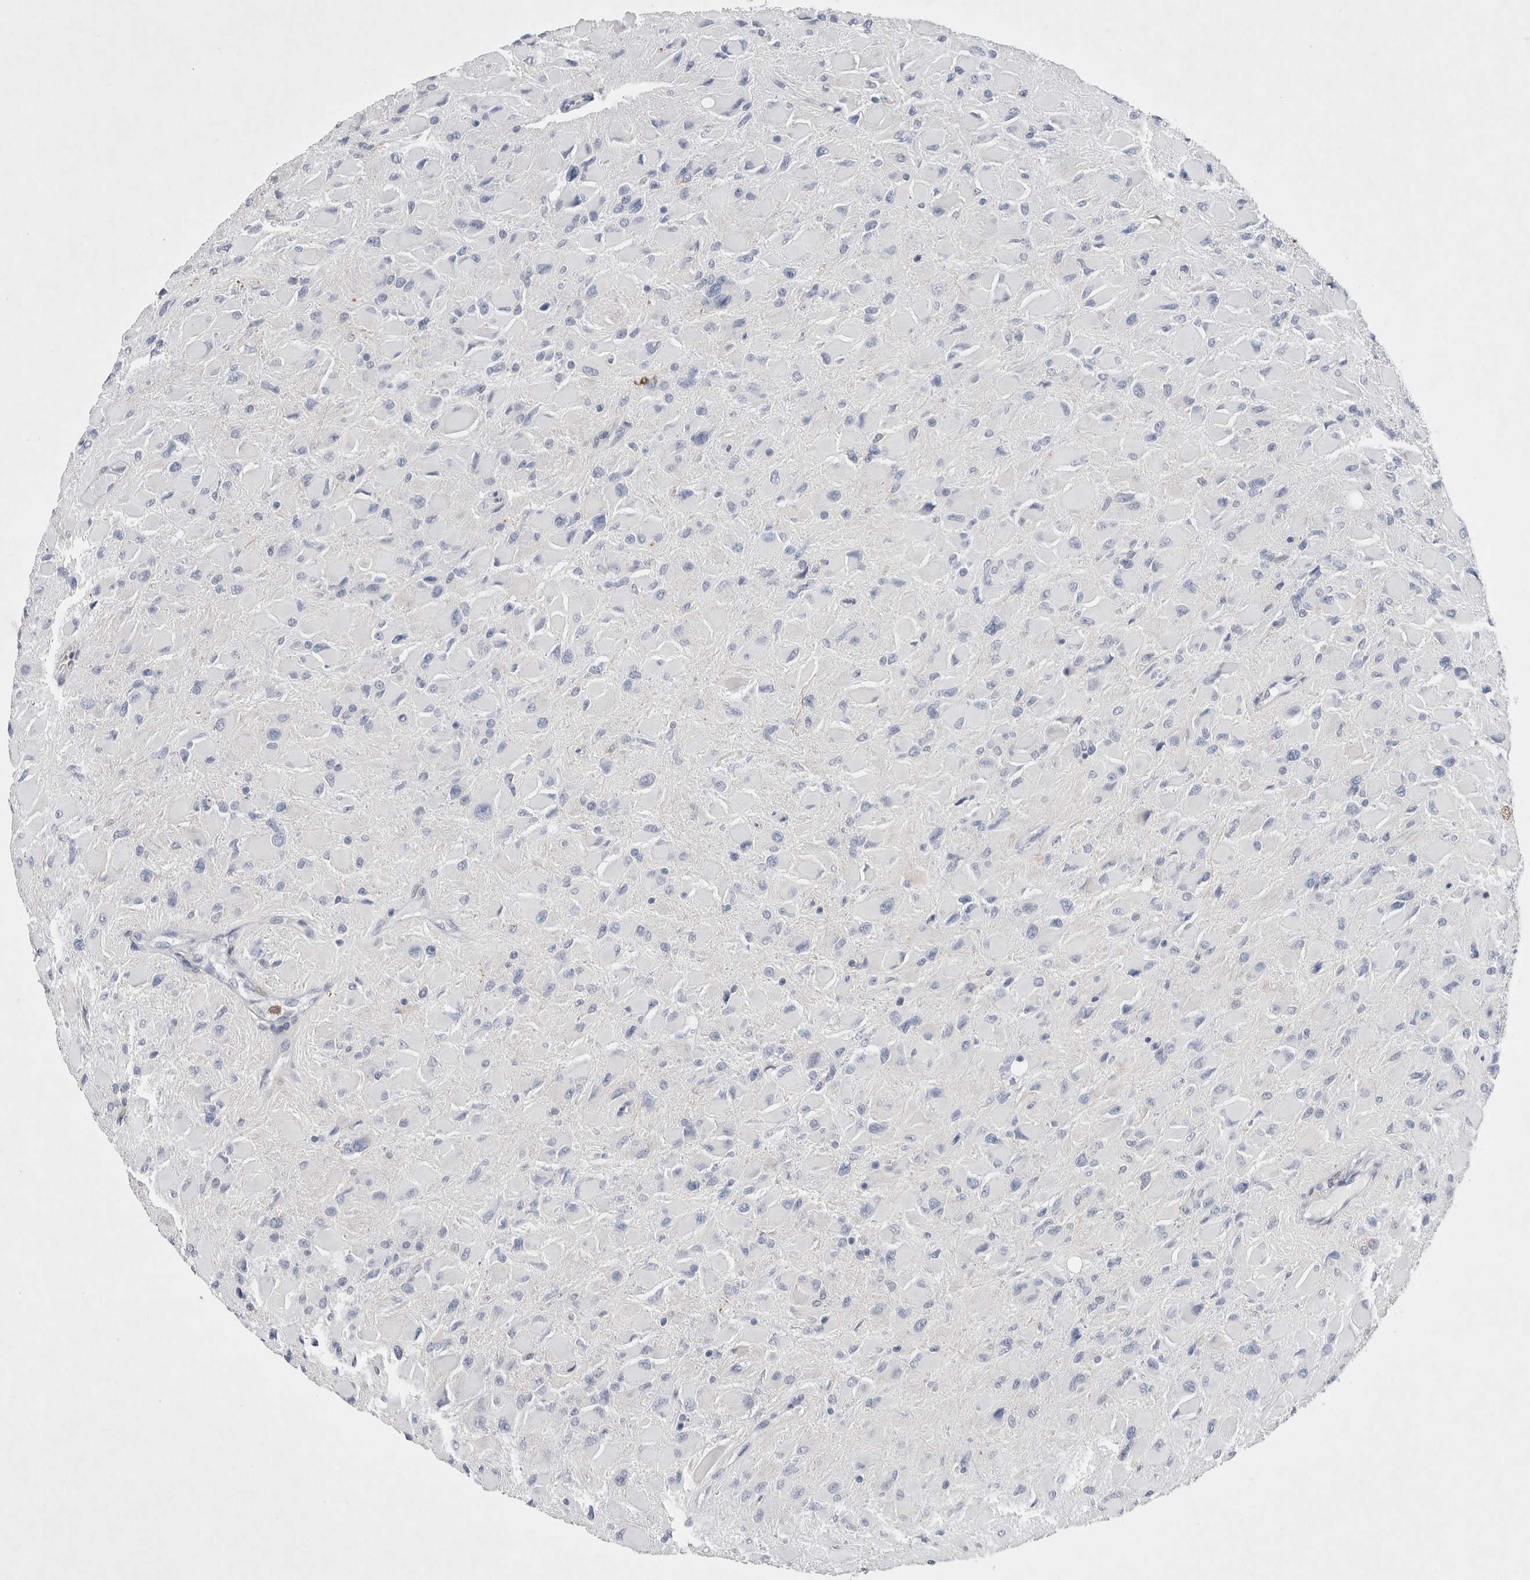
{"staining": {"intensity": "negative", "quantity": "none", "location": "none"}, "tissue": "glioma", "cell_type": "Tumor cells", "image_type": "cancer", "snomed": [{"axis": "morphology", "description": "Glioma, malignant, High grade"}, {"axis": "topography", "description": "Cerebral cortex"}], "caption": "This micrograph is of glioma stained with IHC to label a protein in brown with the nuclei are counter-stained blue. There is no staining in tumor cells. (DAB immunohistochemistry (IHC) with hematoxylin counter stain).", "gene": "NCF2", "patient": {"sex": "female", "age": 36}}